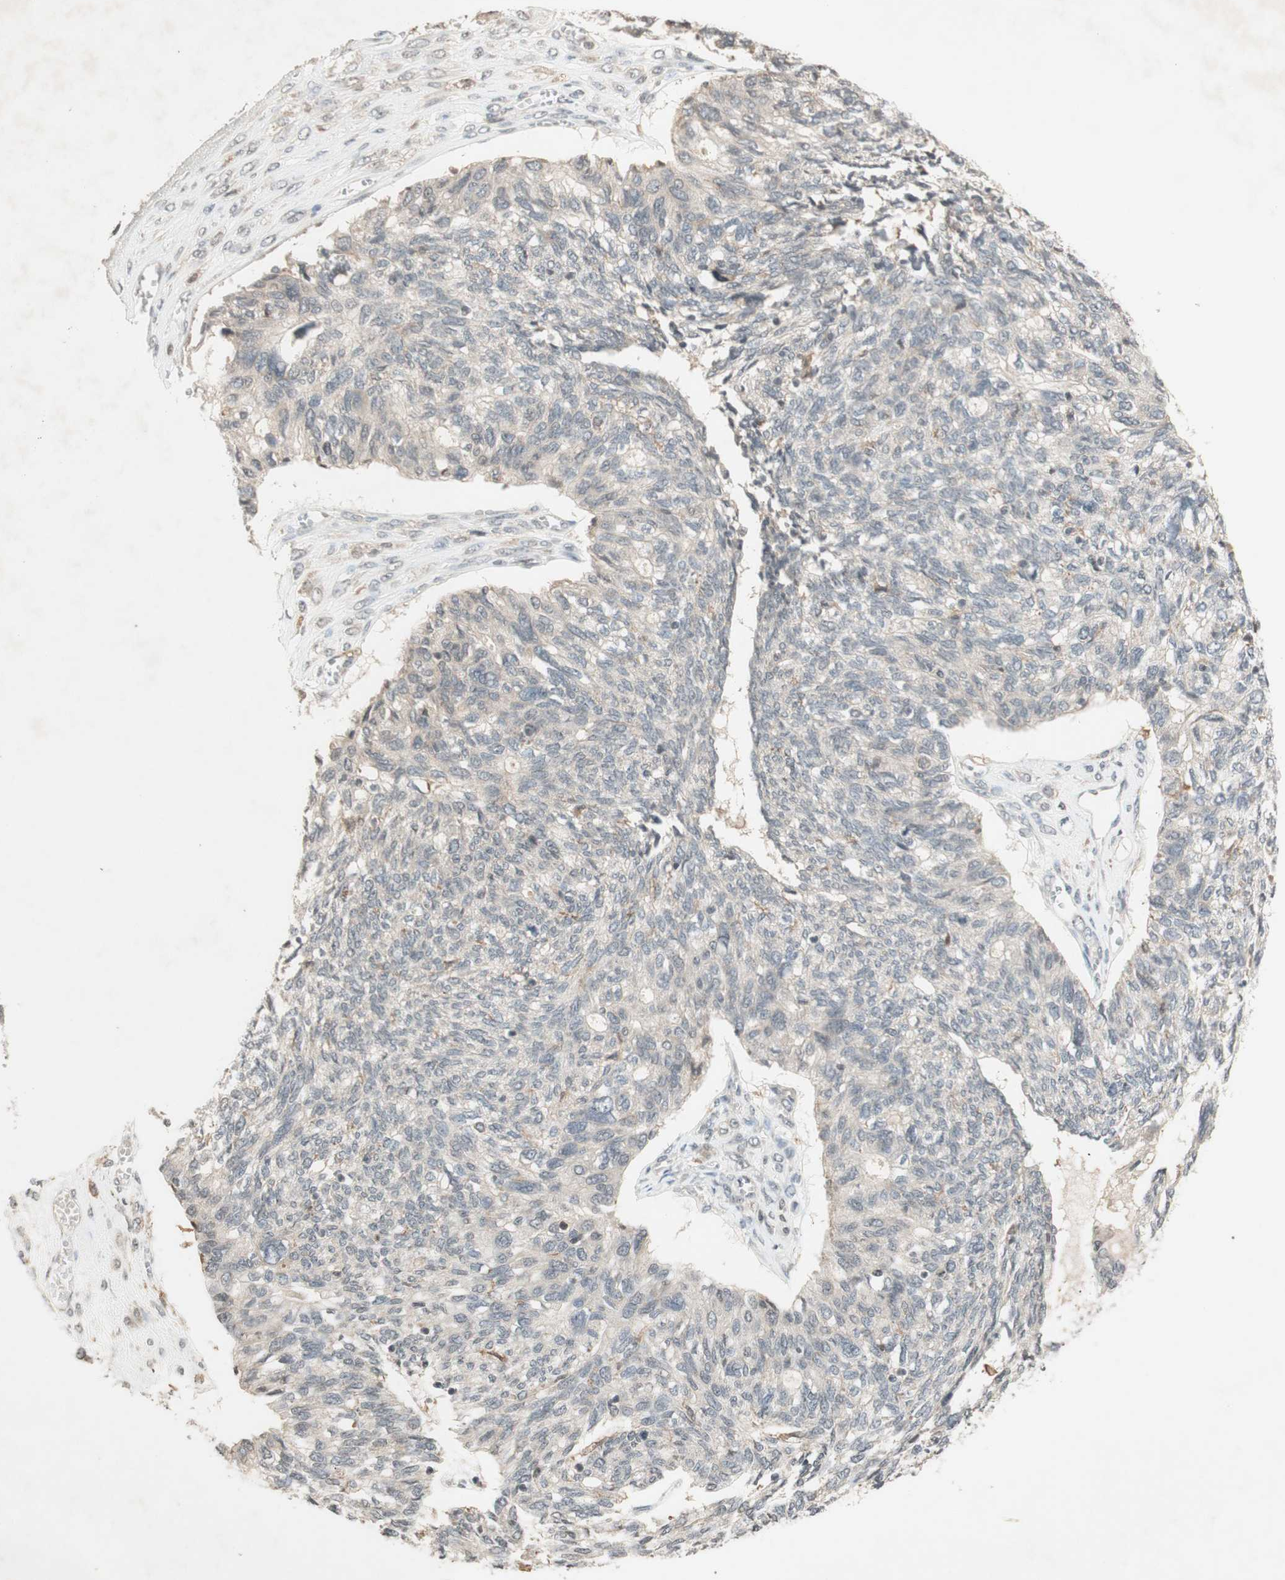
{"staining": {"intensity": "negative", "quantity": "none", "location": "none"}, "tissue": "ovarian cancer", "cell_type": "Tumor cells", "image_type": "cancer", "snomed": [{"axis": "morphology", "description": "Cystadenocarcinoma, serous, NOS"}, {"axis": "topography", "description": "Ovary"}], "caption": "An immunohistochemistry image of ovarian serous cystadenocarcinoma is shown. There is no staining in tumor cells of ovarian serous cystadenocarcinoma.", "gene": "GLI1", "patient": {"sex": "female", "age": 79}}